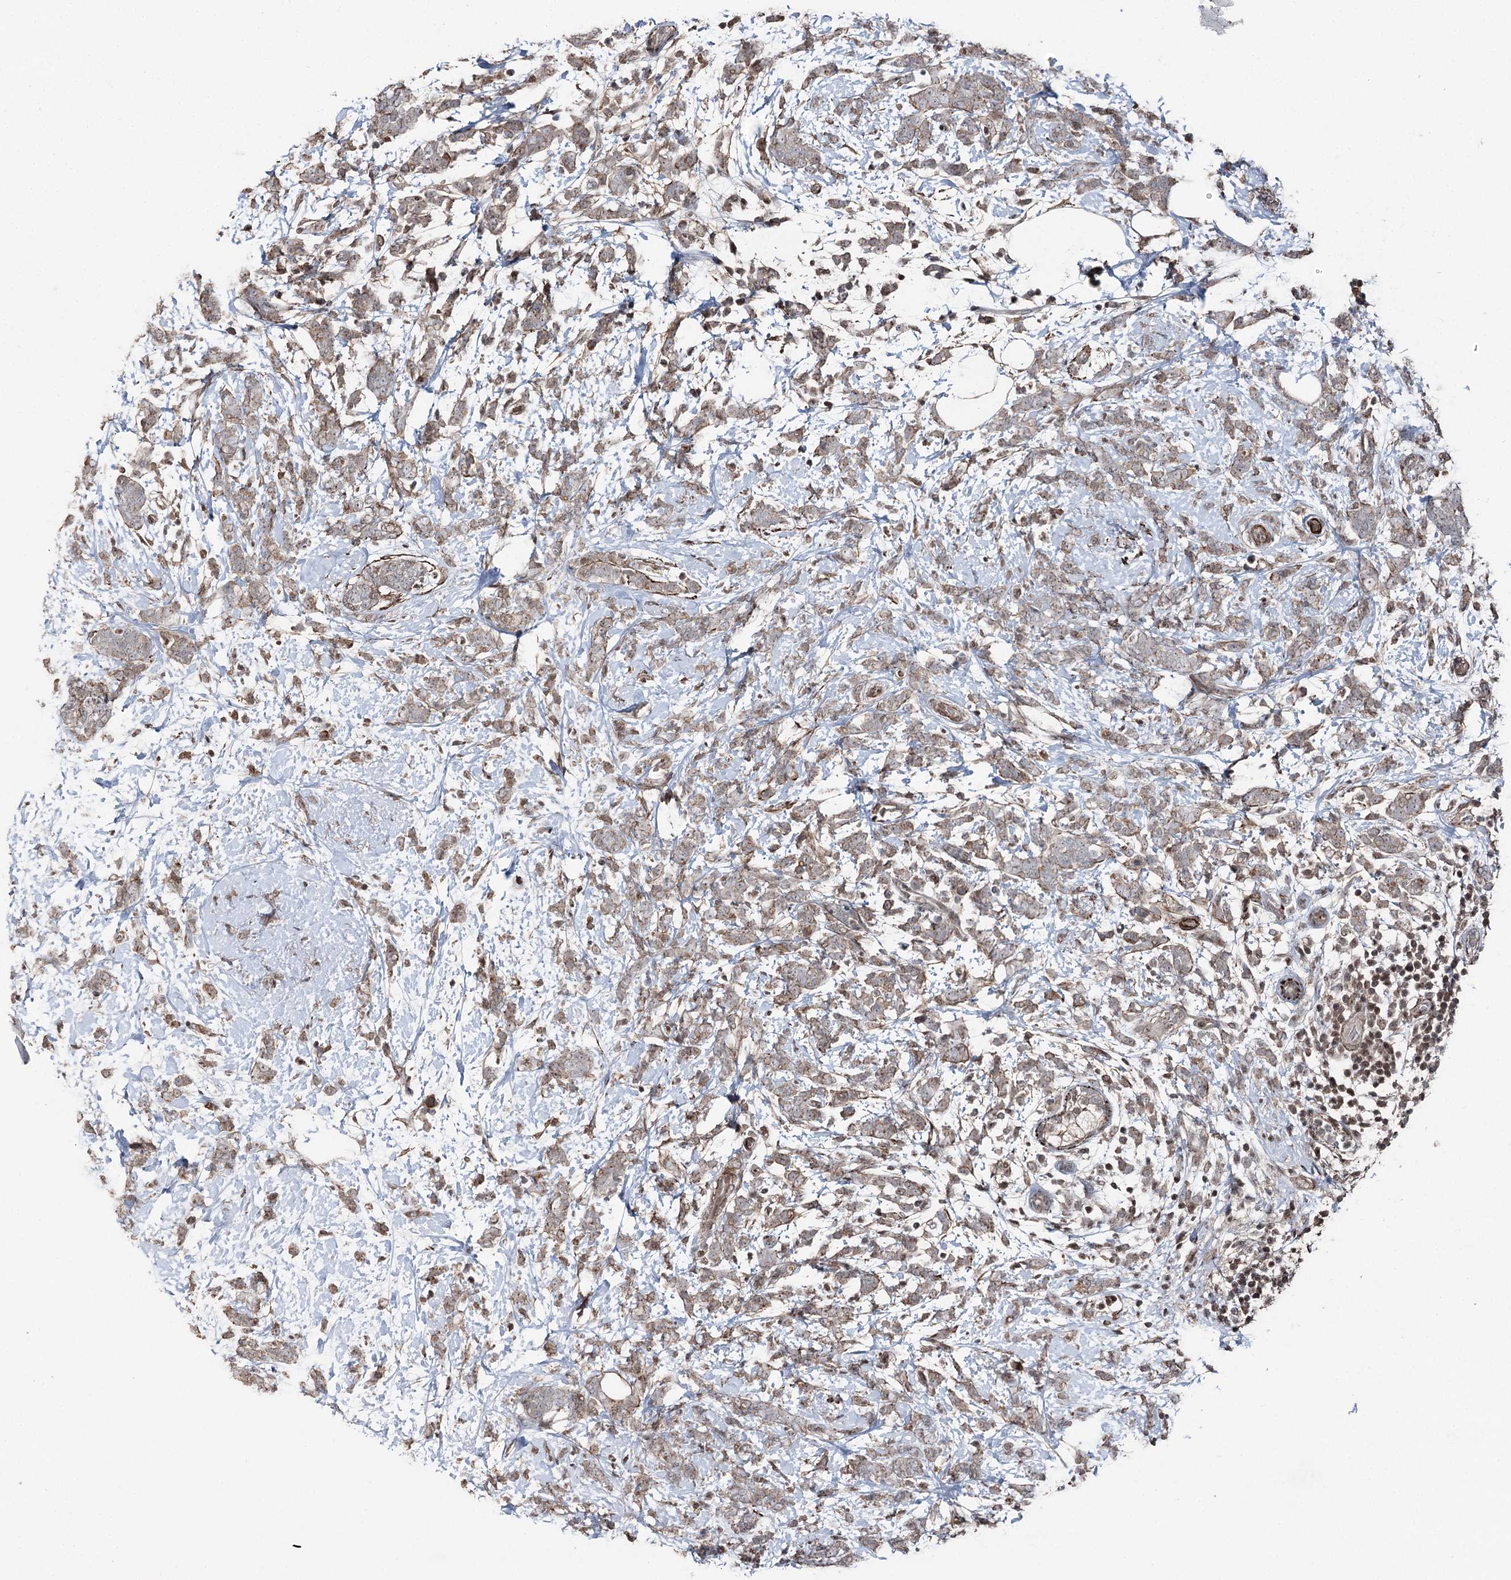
{"staining": {"intensity": "weak", "quantity": ">75%", "location": "cytoplasmic/membranous"}, "tissue": "breast cancer", "cell_type": "Tumor cells", "image_type": "cancer", "snomed": [{"axis": "morphology", "description": "Lobular carcinoma"}, {"axis": "topography", "description": "Breast"}], "caption": "High-magnification brightfield microscopy of lobular carcinoma (breast) stained with DAB (brown) and counterstained with hematoxylin (blue). tumor cells exhibit weak cytoplasmic/membranous staining is identified in approximately>75% of cells. The protein is shown in brown color, while the nuclei are stained blue.", "gene": "CCDC82", "patient": {"sex": "female", "age": 58}}